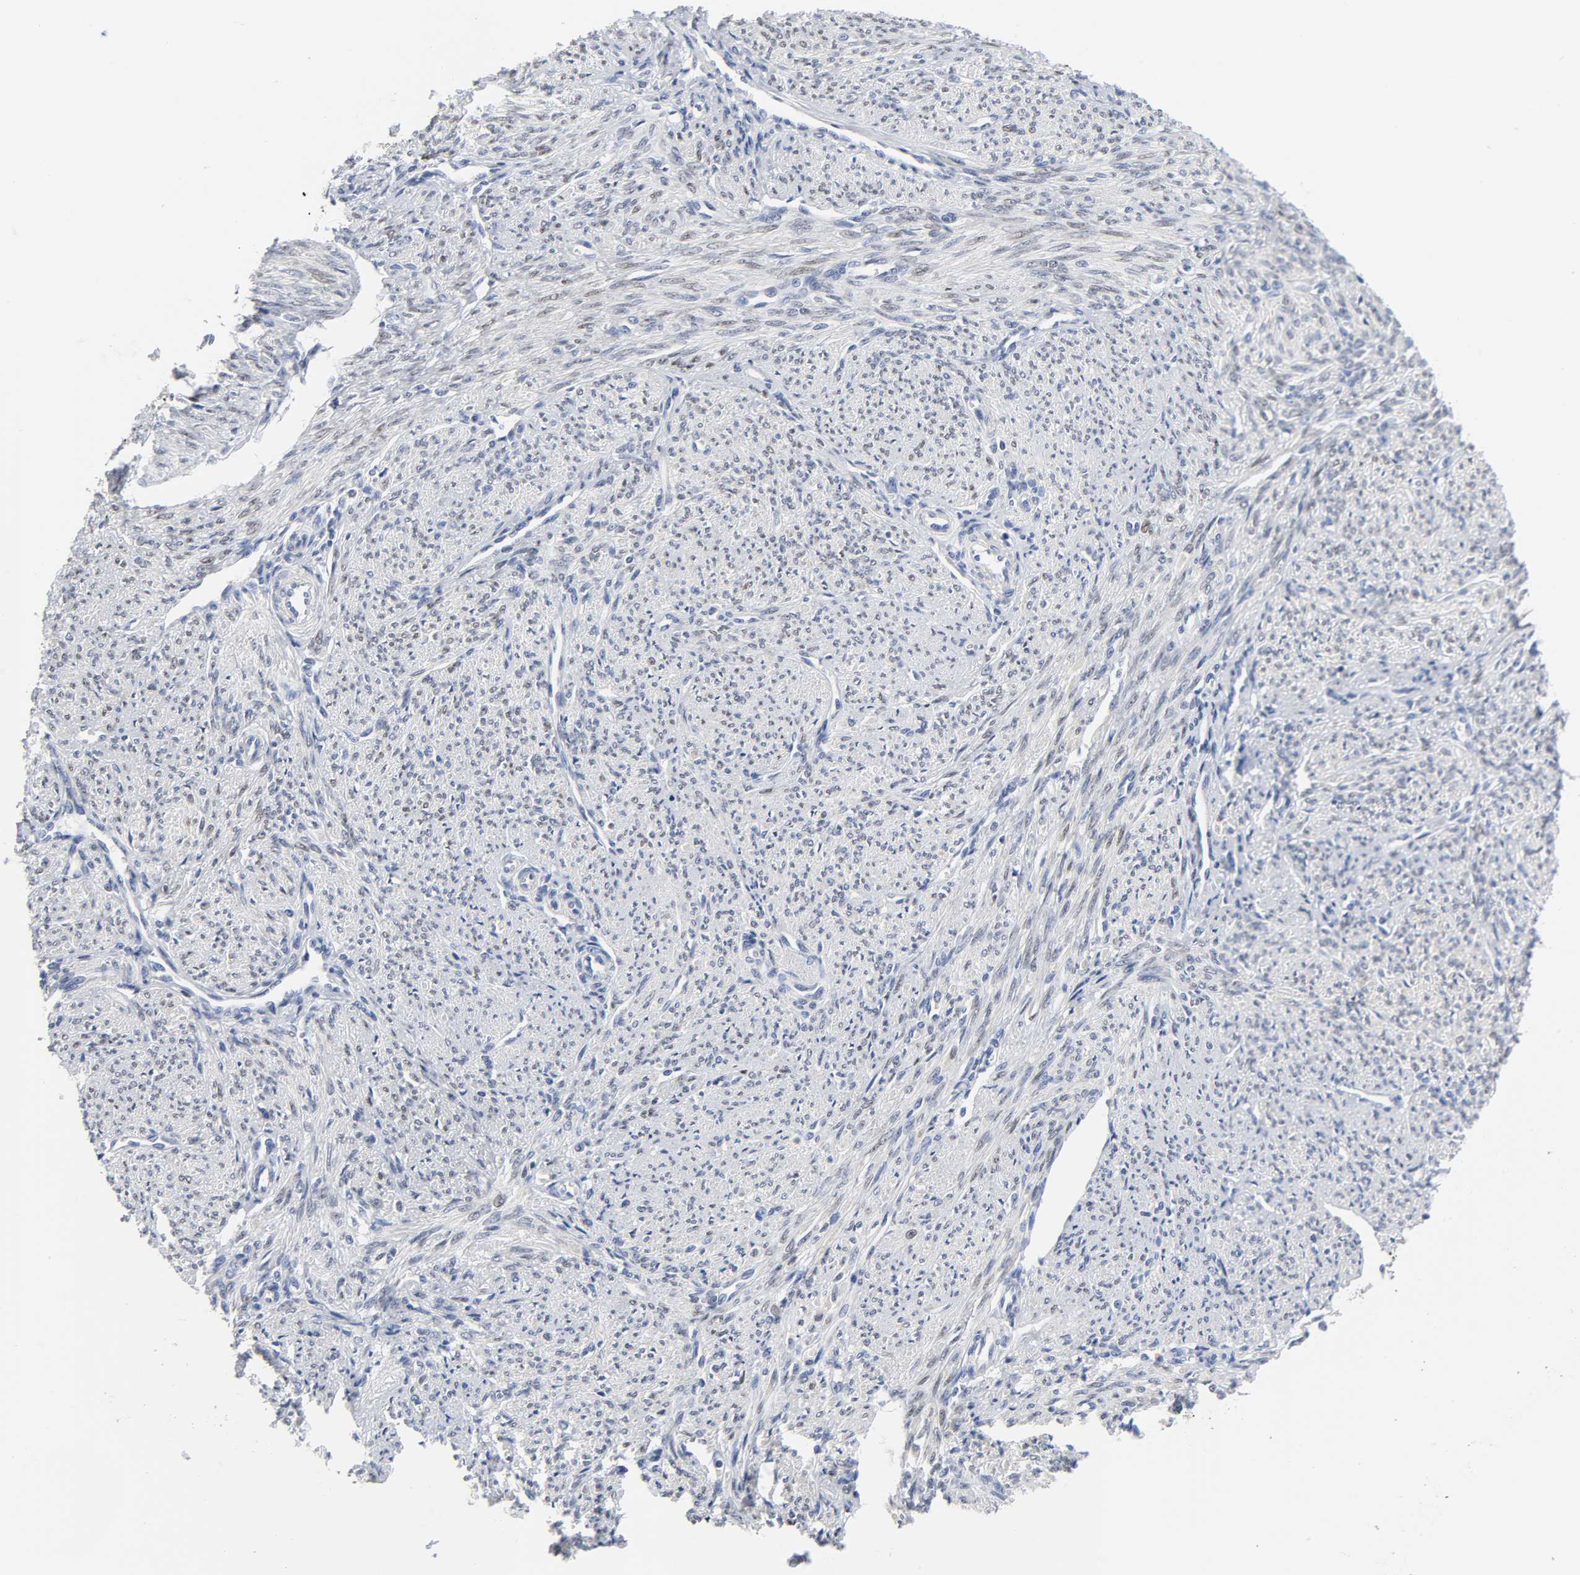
{"staining": {"intensity": "weak", "quantity": "25%-75%", "location": "nuclear"}, "tissue": "smooth muscle", "cell_type": "Smooth muscle cells", "image_type": "normal", "snomed": [{"axis": "morphology", "description": "Normal tissue, NOS"}, {"axis": "topography", "description": "Smooth muscle"}], "caption": "High-power microscopy captured an IHC photomicrograph of normal smooth muscle, revealing weak nuclear expression in approximately 25%-75% of smooth muscle cells.", "gene": "WEE1", "patient": {"sex": "female", "age": 65}}